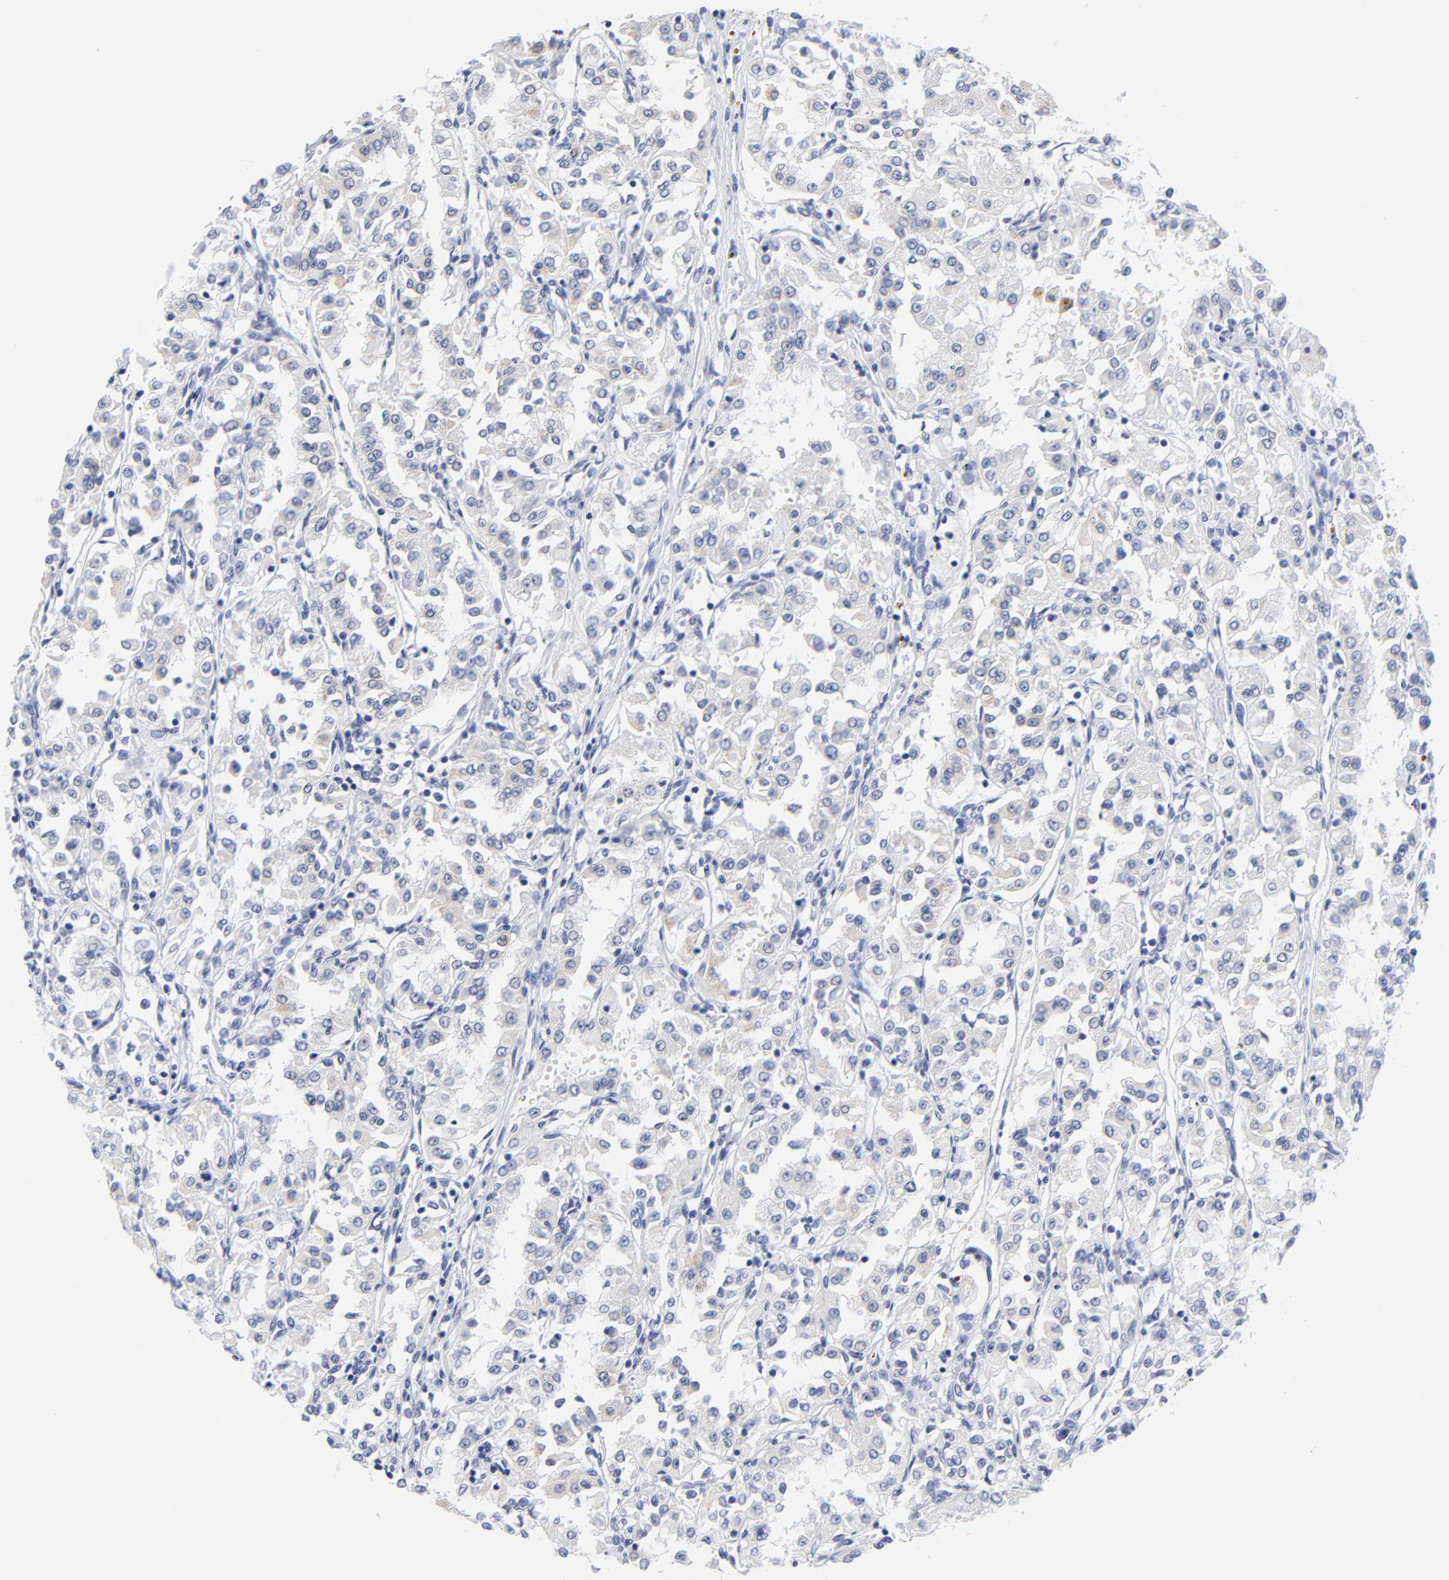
{"staining": {"intensity": "weak", "quantity": "<25%", "location": "cytoplasmic/membranous"}, "tissue": "renal cancer", "cell_type": "Tumor cells", "image_type": "cancer", "snomed": [{"axis": "morphology", "description": "Adenocarcinoma, NOS"}, {"axis": "topography", "description": "Kidney"}], "caption": "There is no significant positivity in tumor cells of renal cancer (adenocarcinoma).", "gene": "CNTN3", "patient": {"sex": "male", "age": 78}}